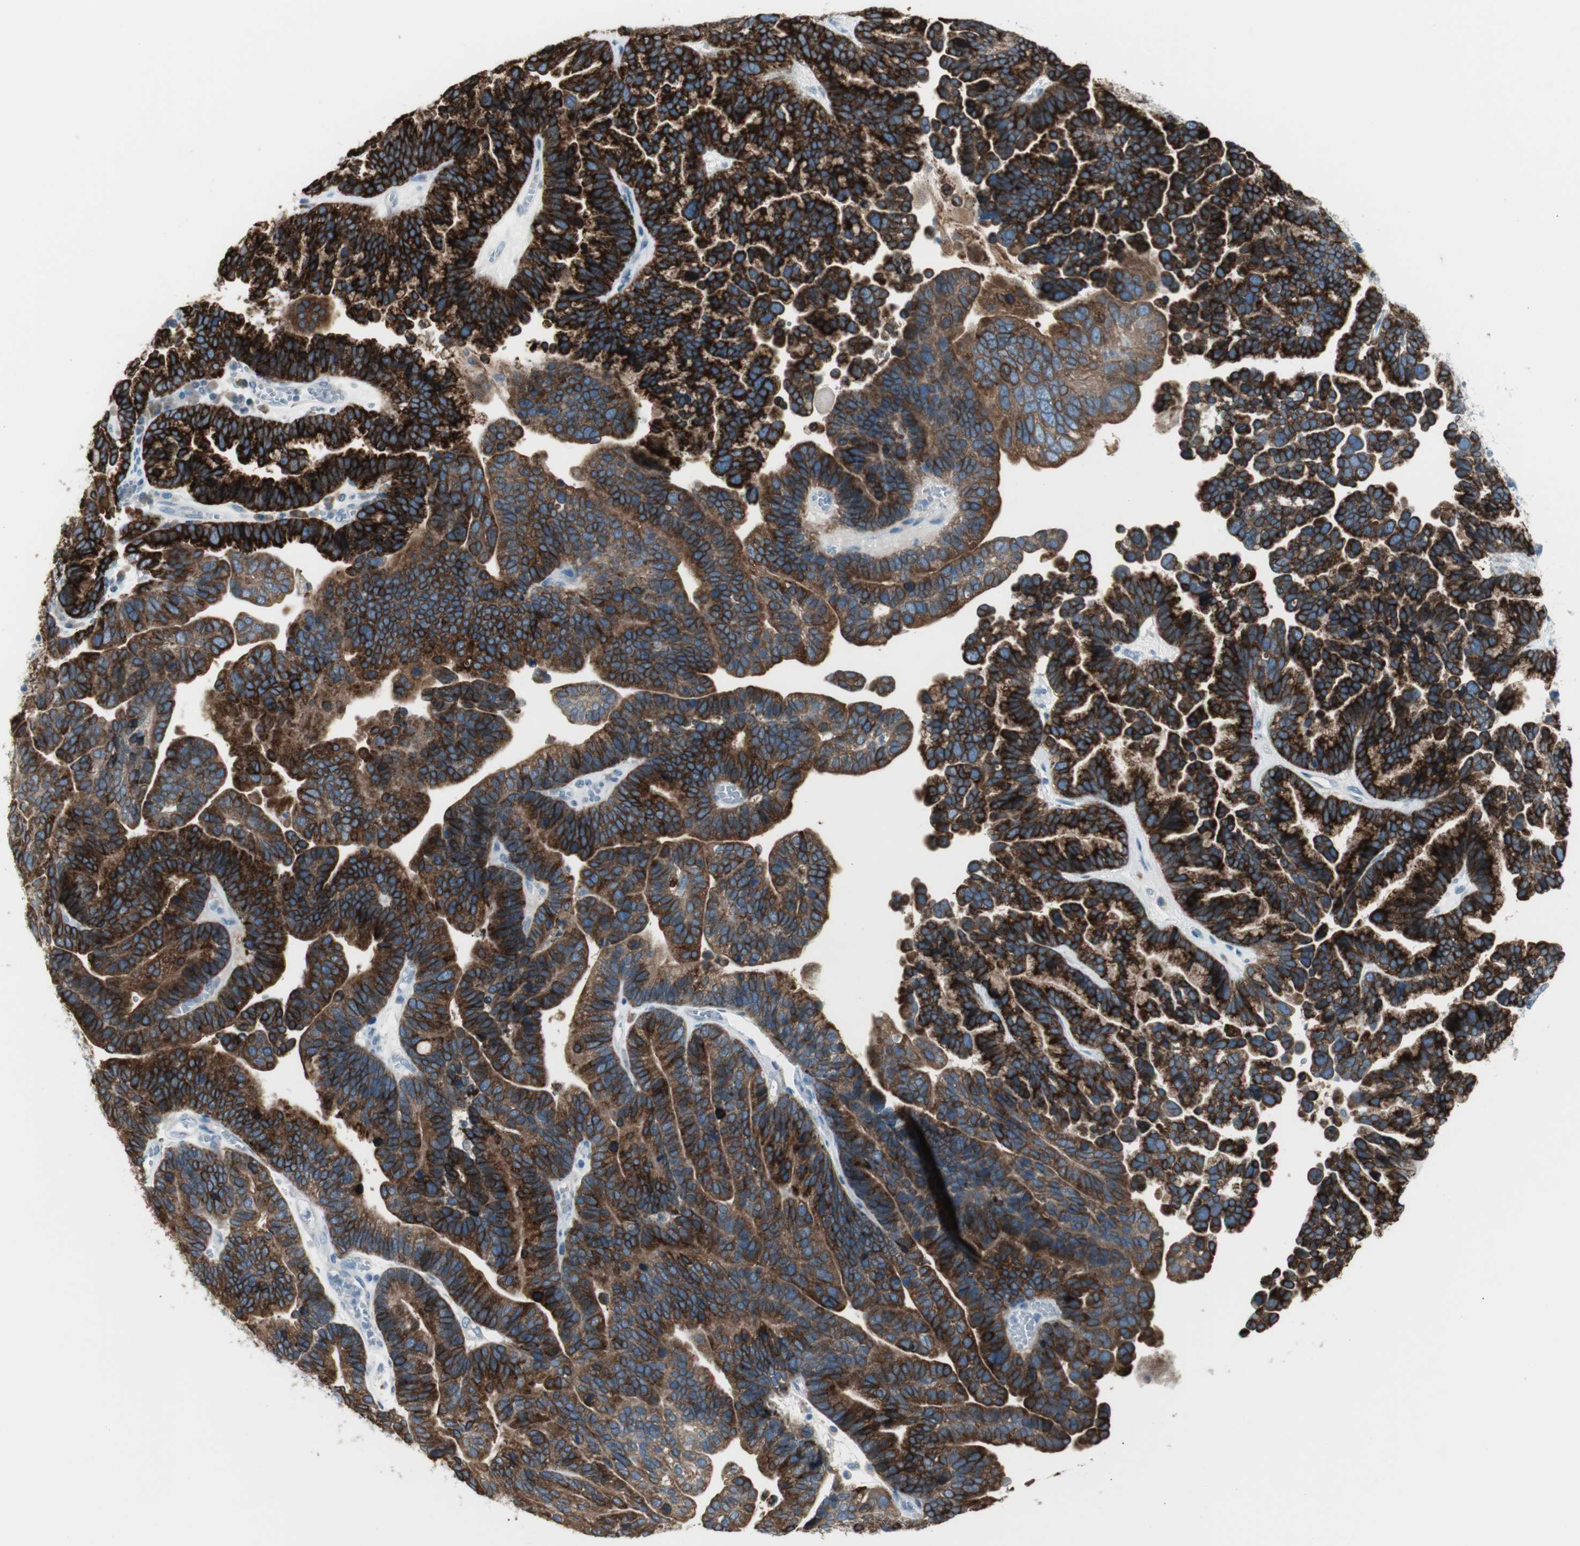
{"staining": {"intensity": "strong", "quantity": ">75%", "location": "cytoplasmic/membranous"}, "tissue": "ovarian cancer", "cell_type": "Tumor cells", "image_type": "cancer", "snomed": [{"axis": "morphology", "description": "Cystadenocarcinoma, serous, NOS"}, {"axis": "topography", "description": "Ovary"}], "caption": "IHC histopathology image of human serous cystadenocarcinoma (ovarian) stained for a protein (brown), which demonstrates high levels of strong cytoplasmic/membranous positivity in approximately >75% of tumor cells.", "gene": "AGR2", "patient": {"sex": "female", "age": 56}}